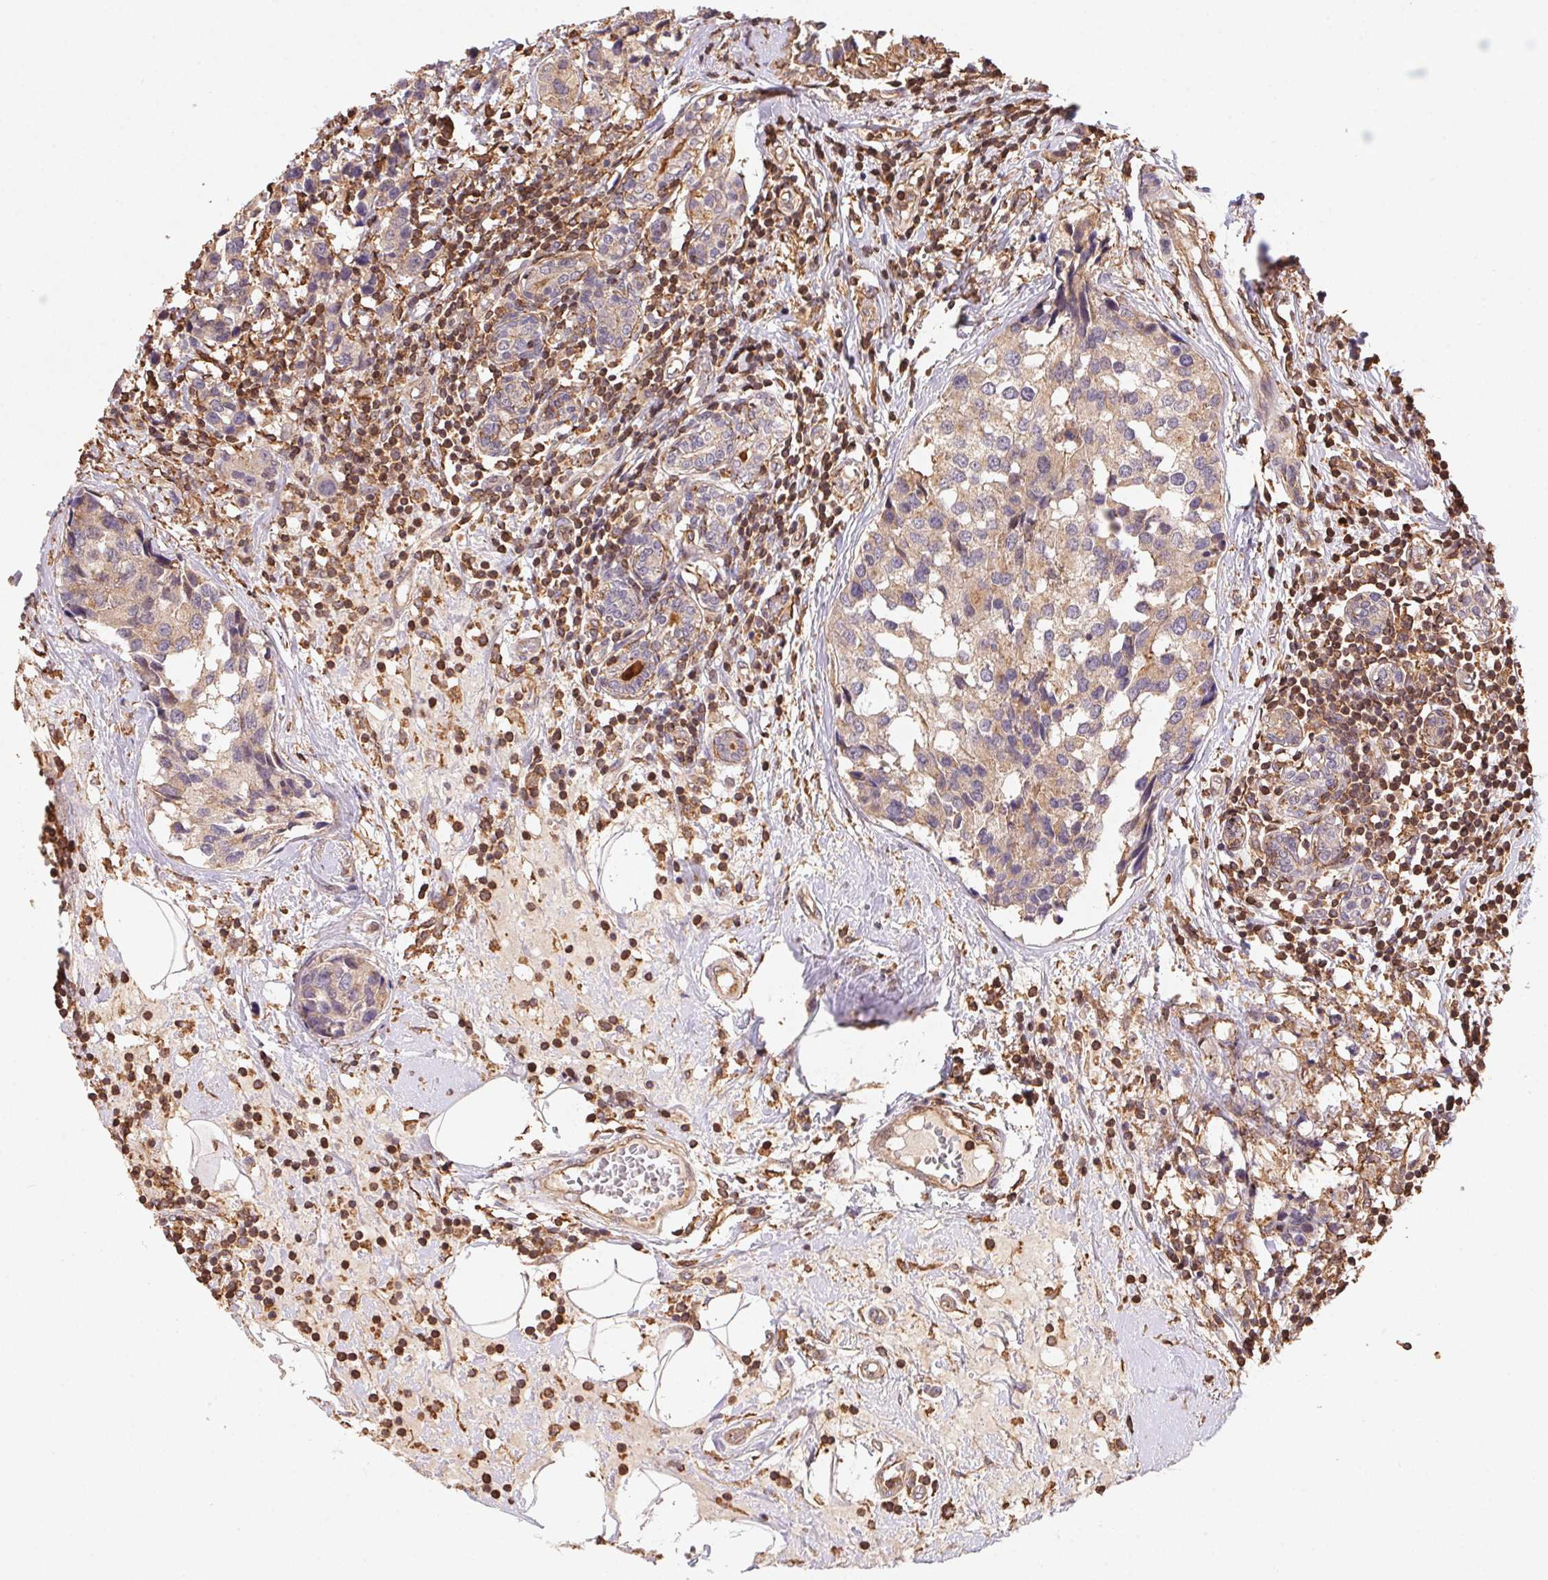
{"staining": {"intensity": "weak", "quantity": ">75%", "location": "cytoplasmic/membranous"}, "tissue": "breast cancer", "cell_type": "Tumor cells", "image_type": "cancer", "snomed": [{"axis": "morphology", "description": "Lobular carcinoma"}, {"axis": "topography", "description": "Breast"}], "caption": "A high-resolution histopathology image shows immunohistochemistry (IHC) staining of breast cancer (lobular carcinoma), which exhibits weak cytoplasmic/membranous positivity in approximately >75% of tumor cells.", "gene": "ATG10", "patient": {"sex": "female", "age": 59}}